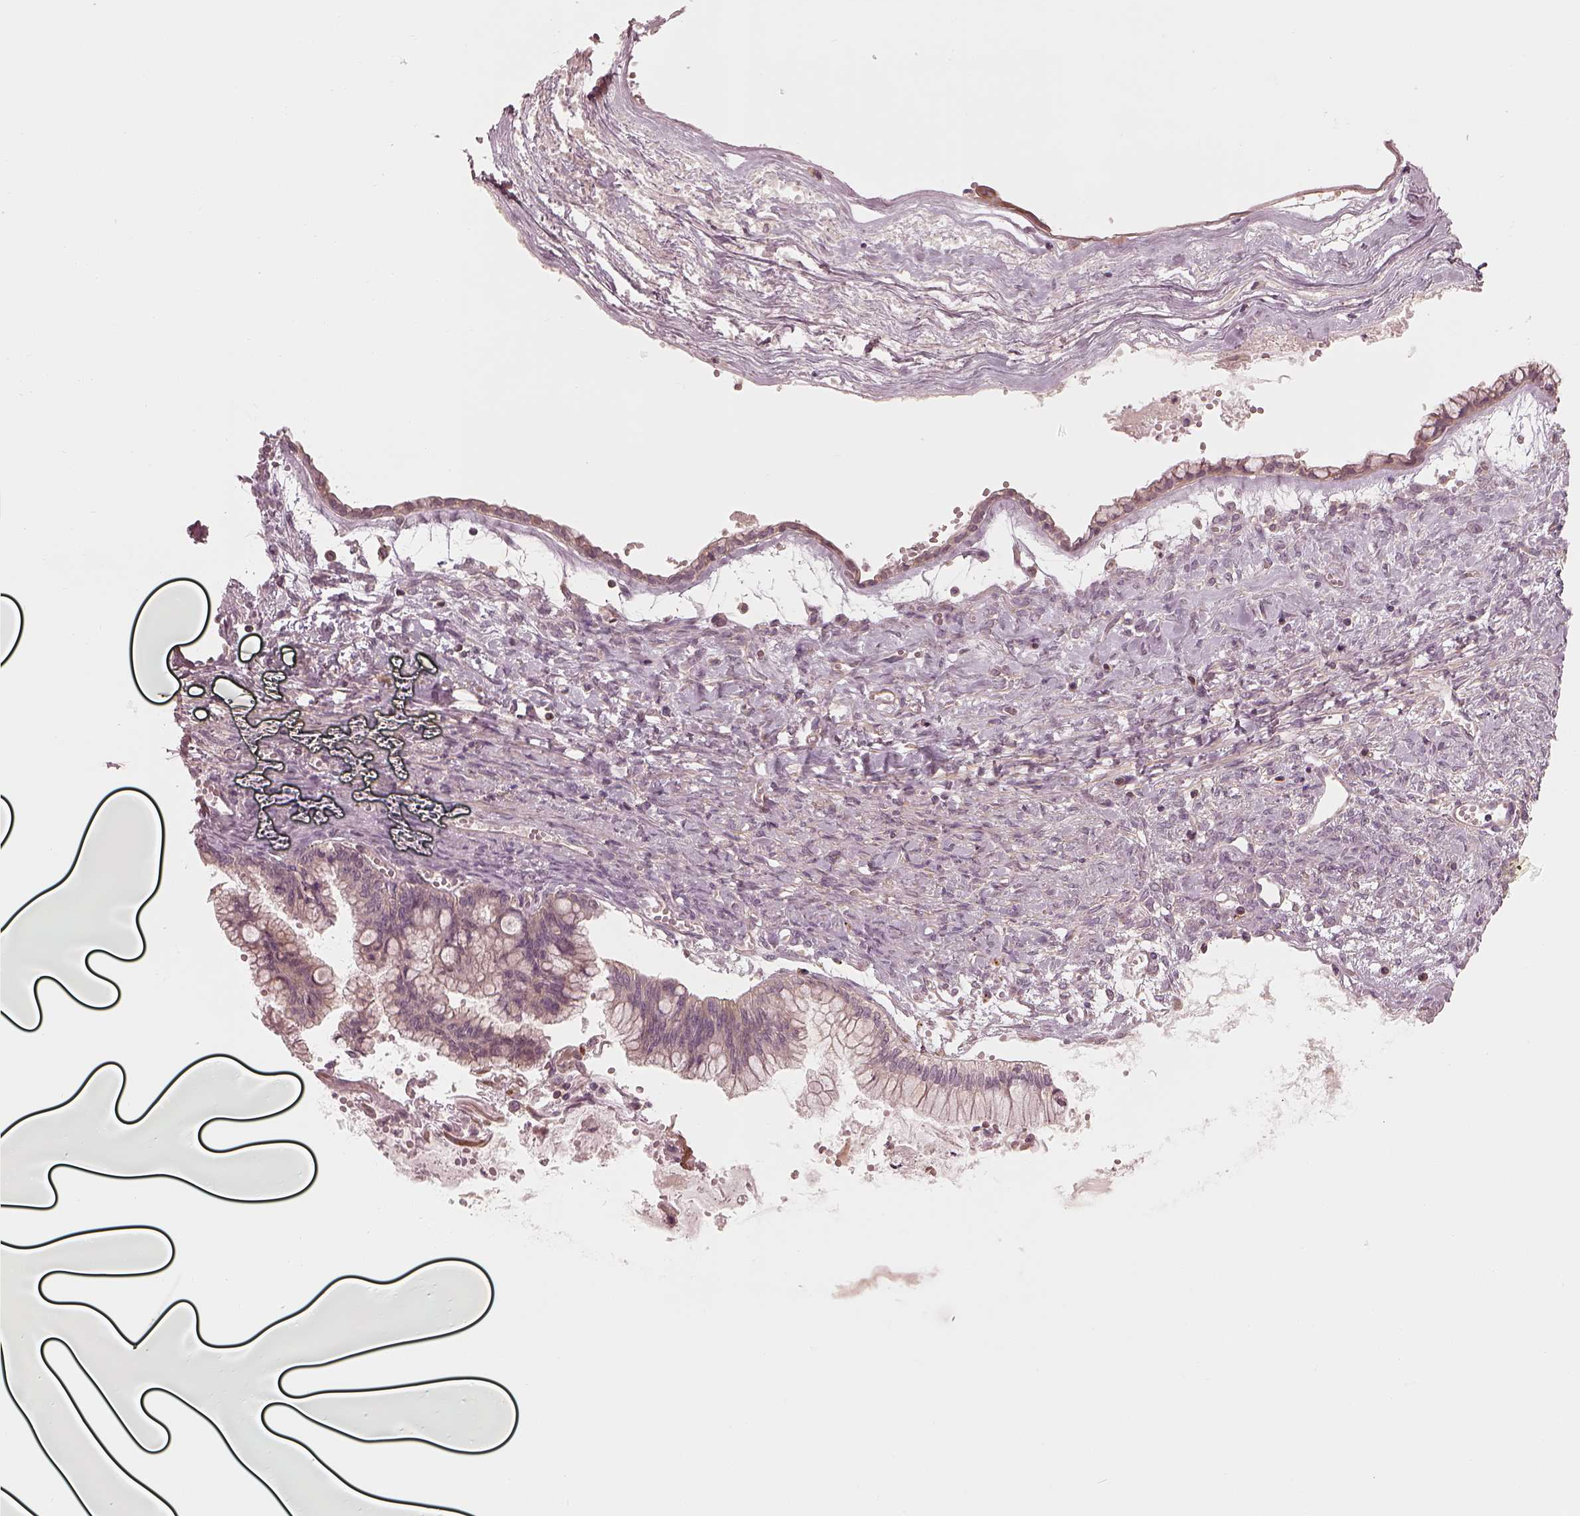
{"staining": {"intensity": "negative", "quantity": "none", "location": "none"}, "tissue": "ovarian cancer", "cell_type": "Tumor cells", "image_type": "cancer", "snomed": [{"axis": "morphology", "description": "Cystadenocarcinoma, mucinous, NOS"}, {"axis": "topography", "description": "Ovary"}], "caption": "There is no significant staining in tumor cells of ovarian cancer. (Brightfield microscopy of DAB immunohistochemistry at high magnification).", "gene": "FAM107B", "patient": {"sex": "female", "age": 67}}